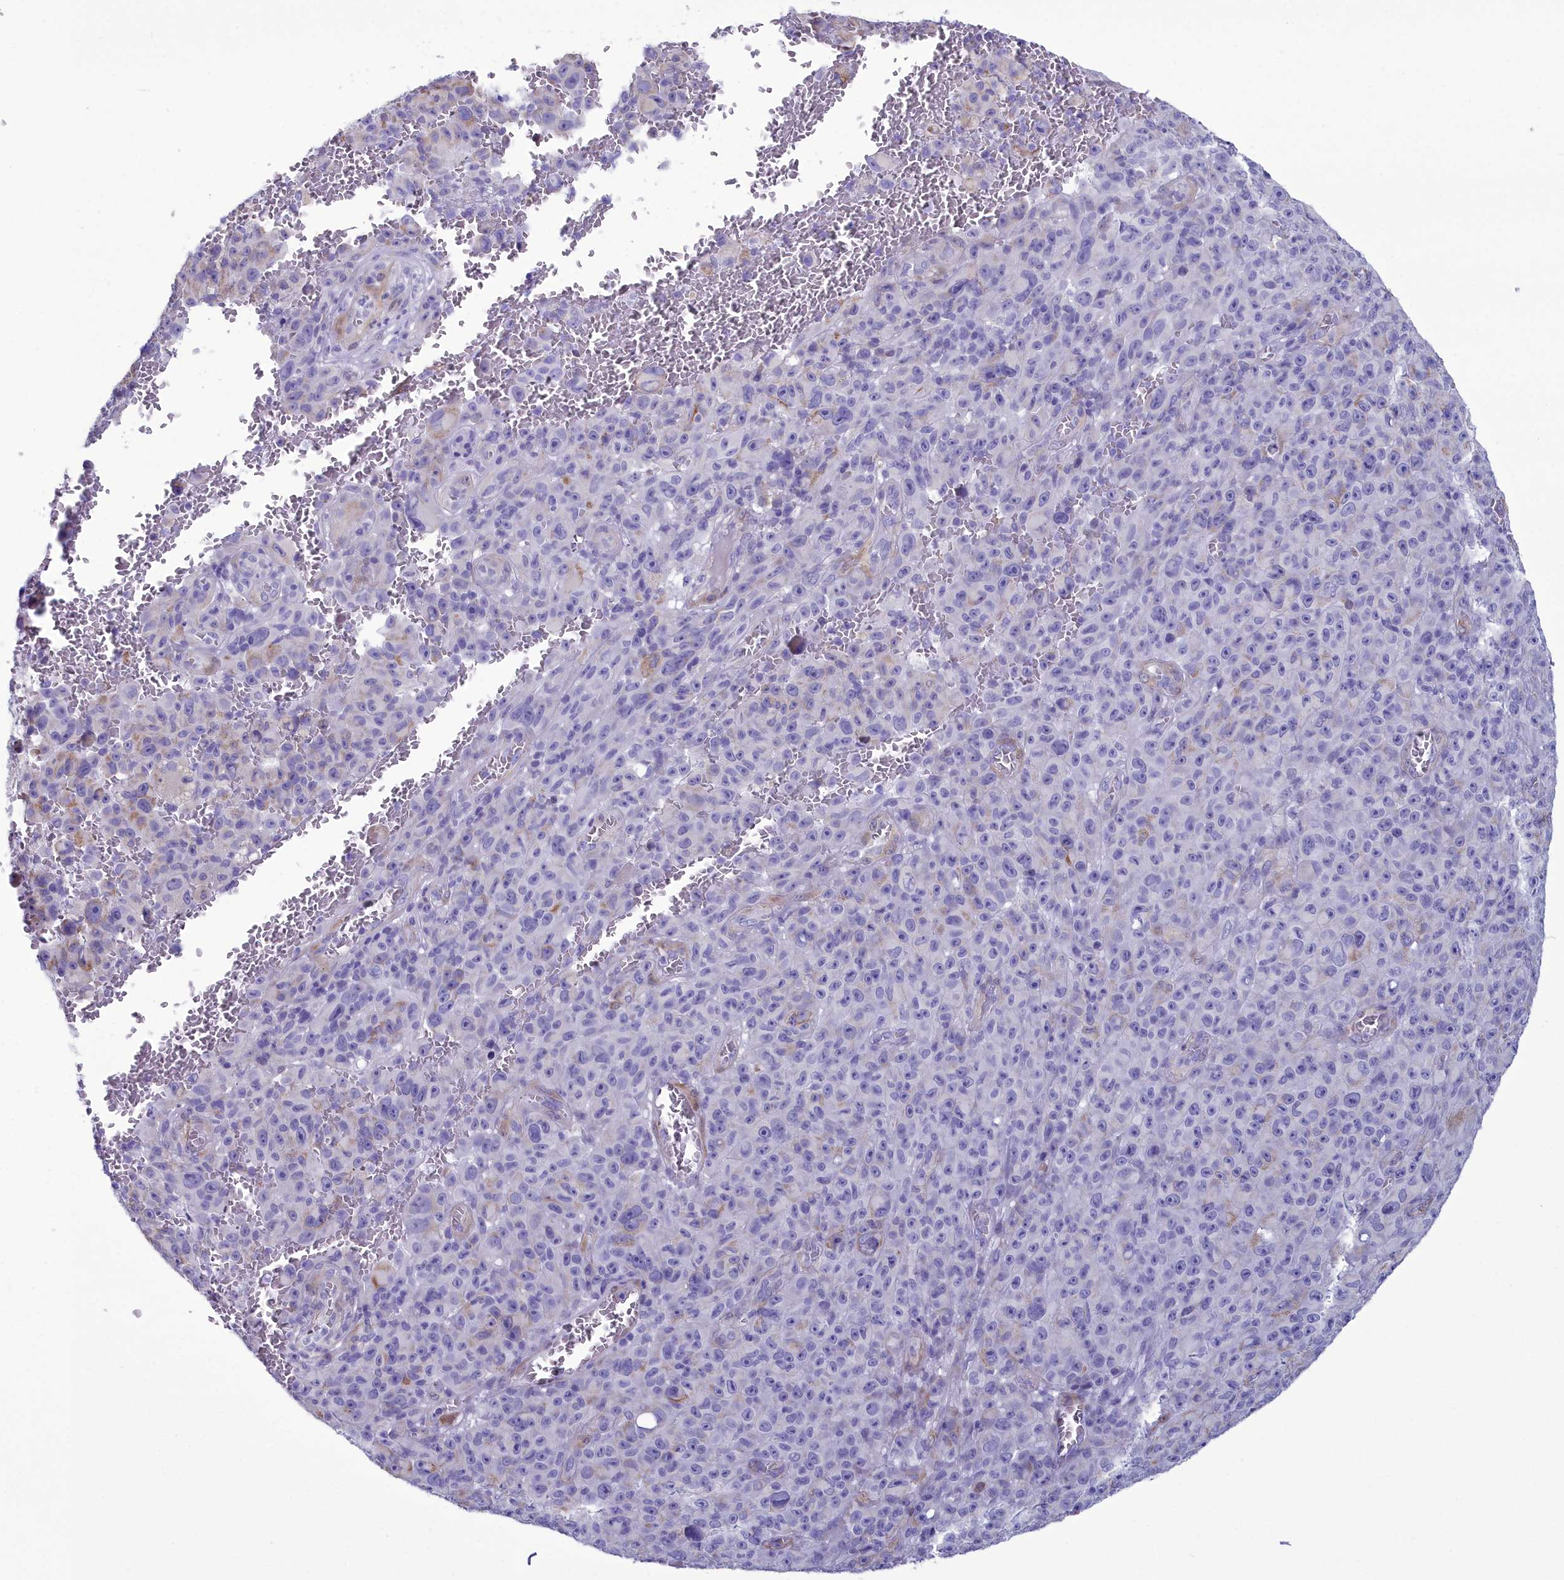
{"staining": {"intensity": "negative", "quantity": "none", "location": "none"}, "tissue": "melanoma", "cell_type": "Tumor cells", "image_type": "cancer", "snomed": [{"axis": "morphology", "description": "Malignant melanoma, NOS"}, {"axis": "topography", "description": "Skin"}], "caption": "Tumor cells show no significant positivity in malignant melanoma.", "gene": "PPP1R14A", "patient": {"sex": "female", "age": 82}}